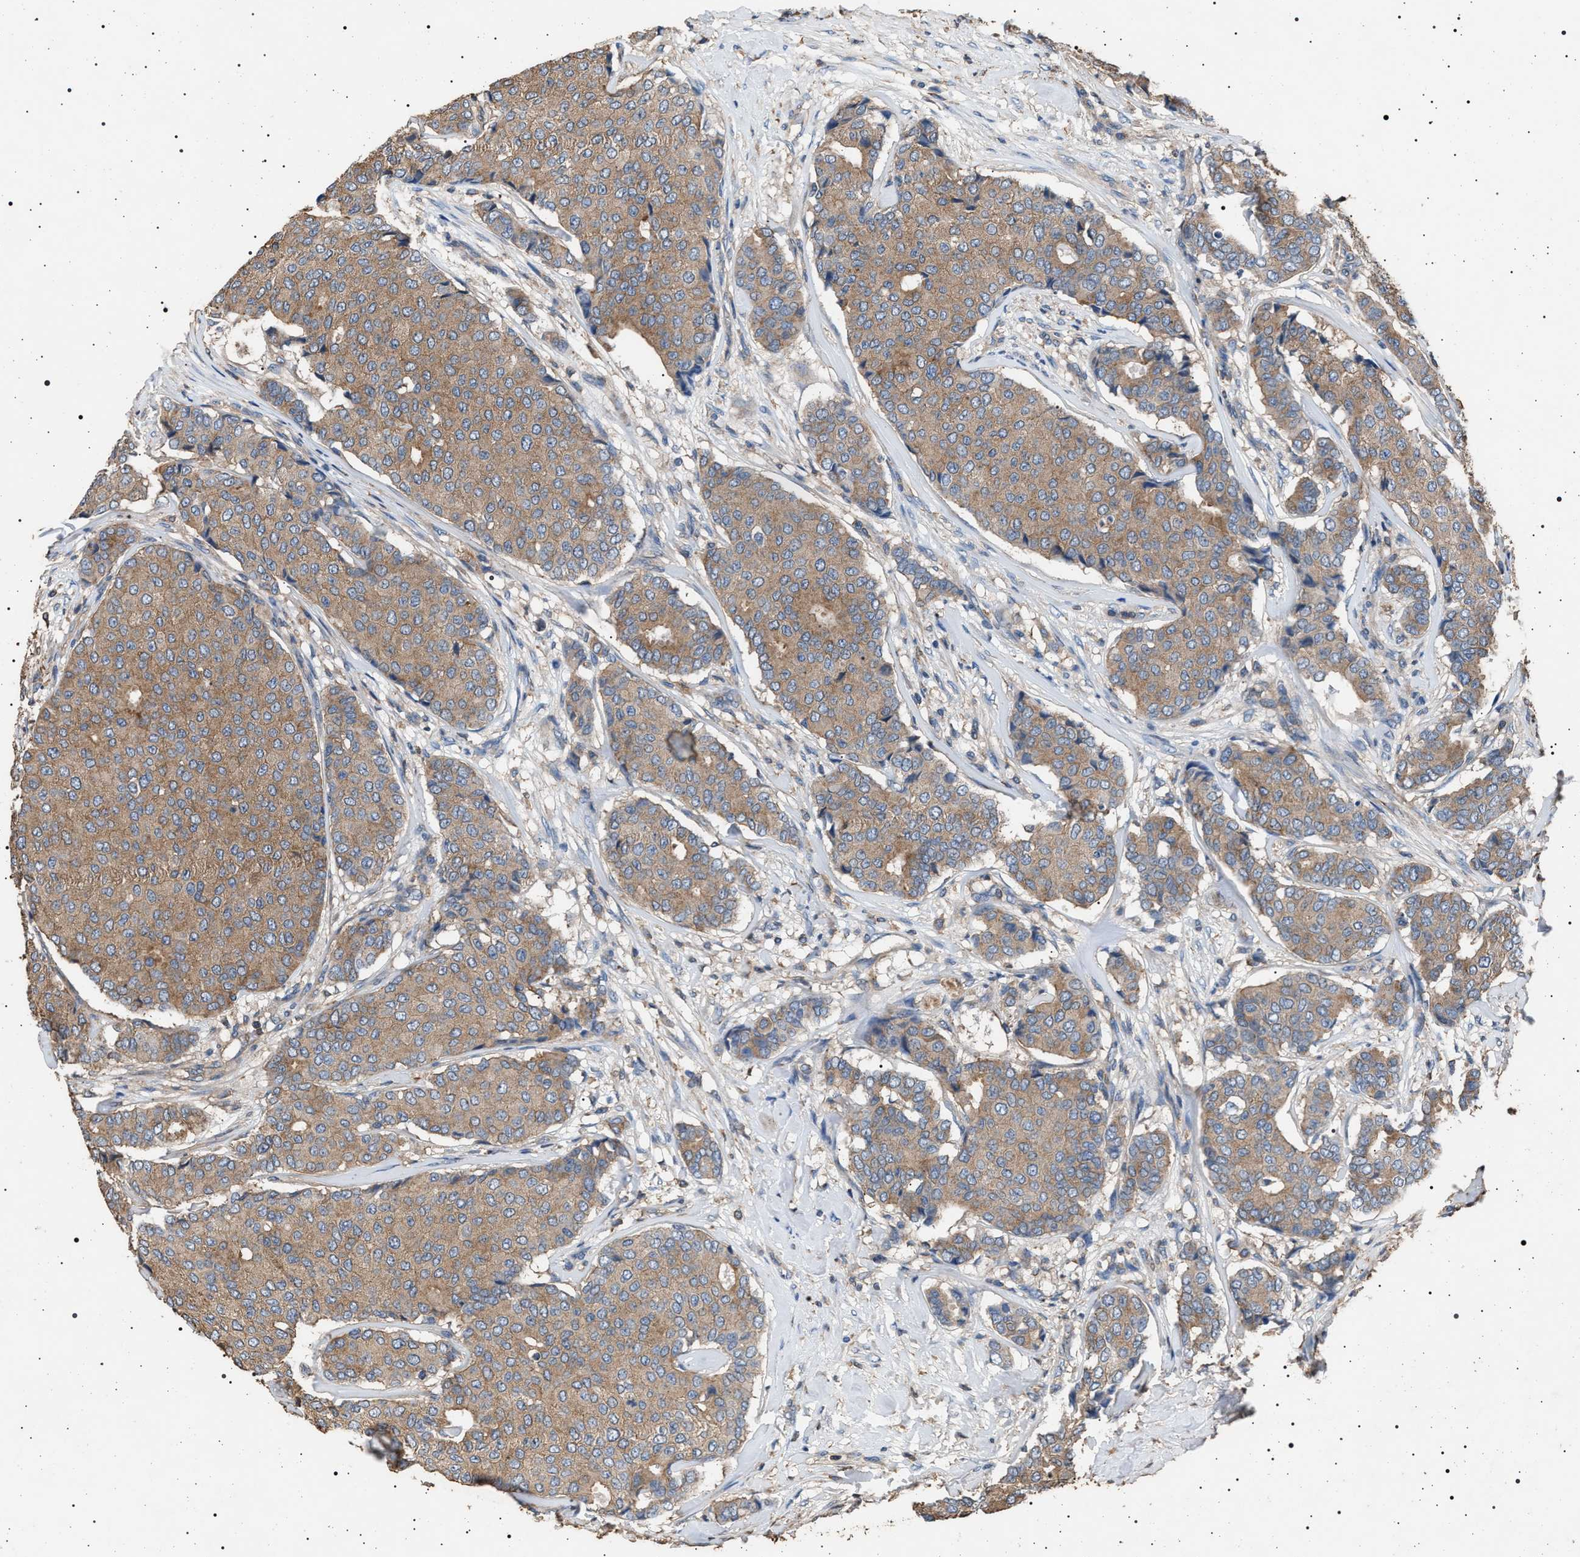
{"staining": {"intensity": "moderate", "quantity": ">75%", "location": "cytoplasmic/membranous"}, "tissue": "breast cancer", "cell_type": "Tumor cells", "image_type": "cancer", "snomed": [{"axis": "morphology", "description": "Duct carcinoma"}, {"axis": "topography", "description": "Breast"}], "caption": "DAB (3,3'-diaminobenzidine) immunohistochemical staining of breast cancer (intraductal carcinoma) reveals moderate cytoplasmic/membranous protein expression in approximately >75% of tumor cells.", "gene": "SMAP2", "patient": {"sex": "female", "age": 75}}